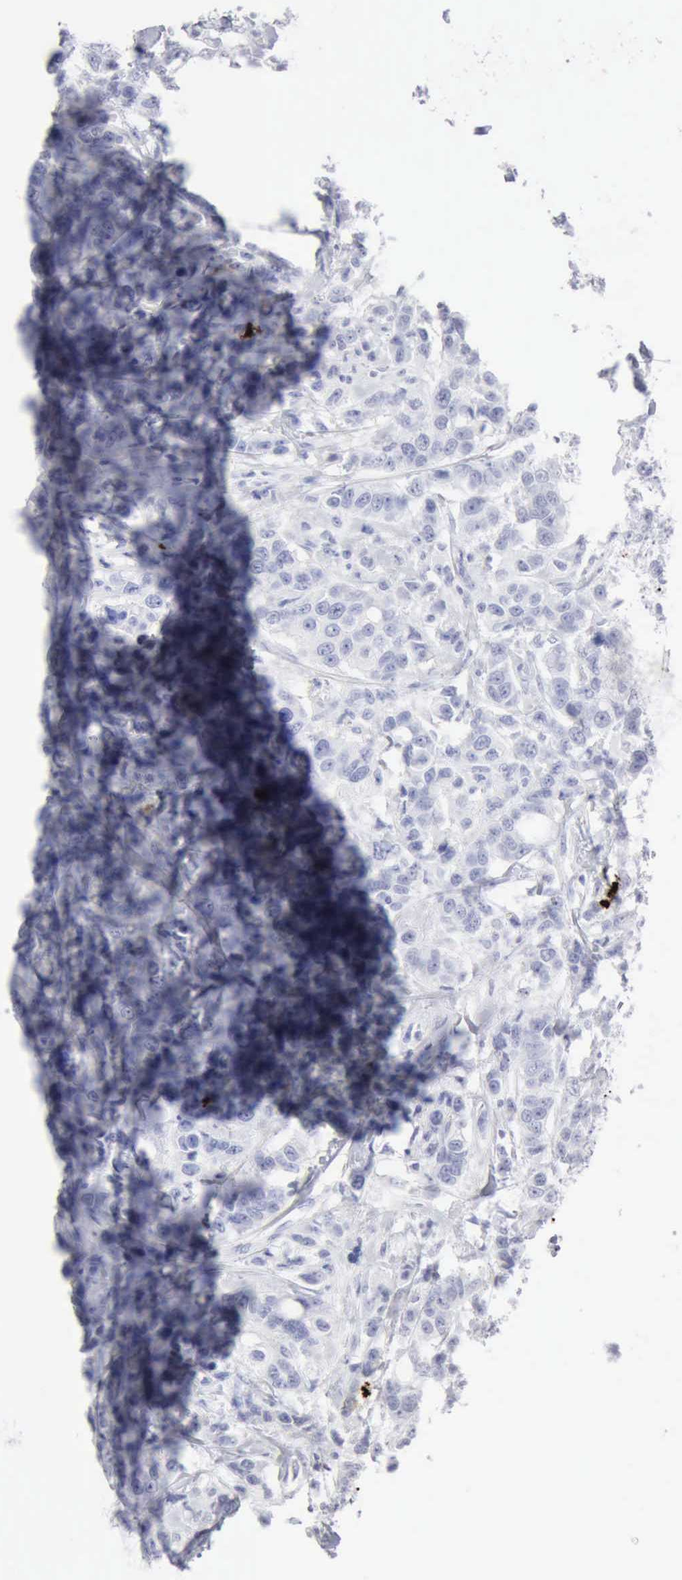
{"staining": {"intensity": "negative", "quantity": "none", "location": "none"}, "tissue": "breast cancer", "cell_type": "Tumor cells", "image_type": "cancer", "snomed": [{"axis": "morphology", "description": "Duct carcinoma"}, {"axis": "topography", "description": "Breast"}], "caption": "IHC of human breast cancer demonstrates no positivity in tumor cells. Nuclei are stained in blue.", "gene": "CMA1", "patient": {"sex": "female", "age": 27}}